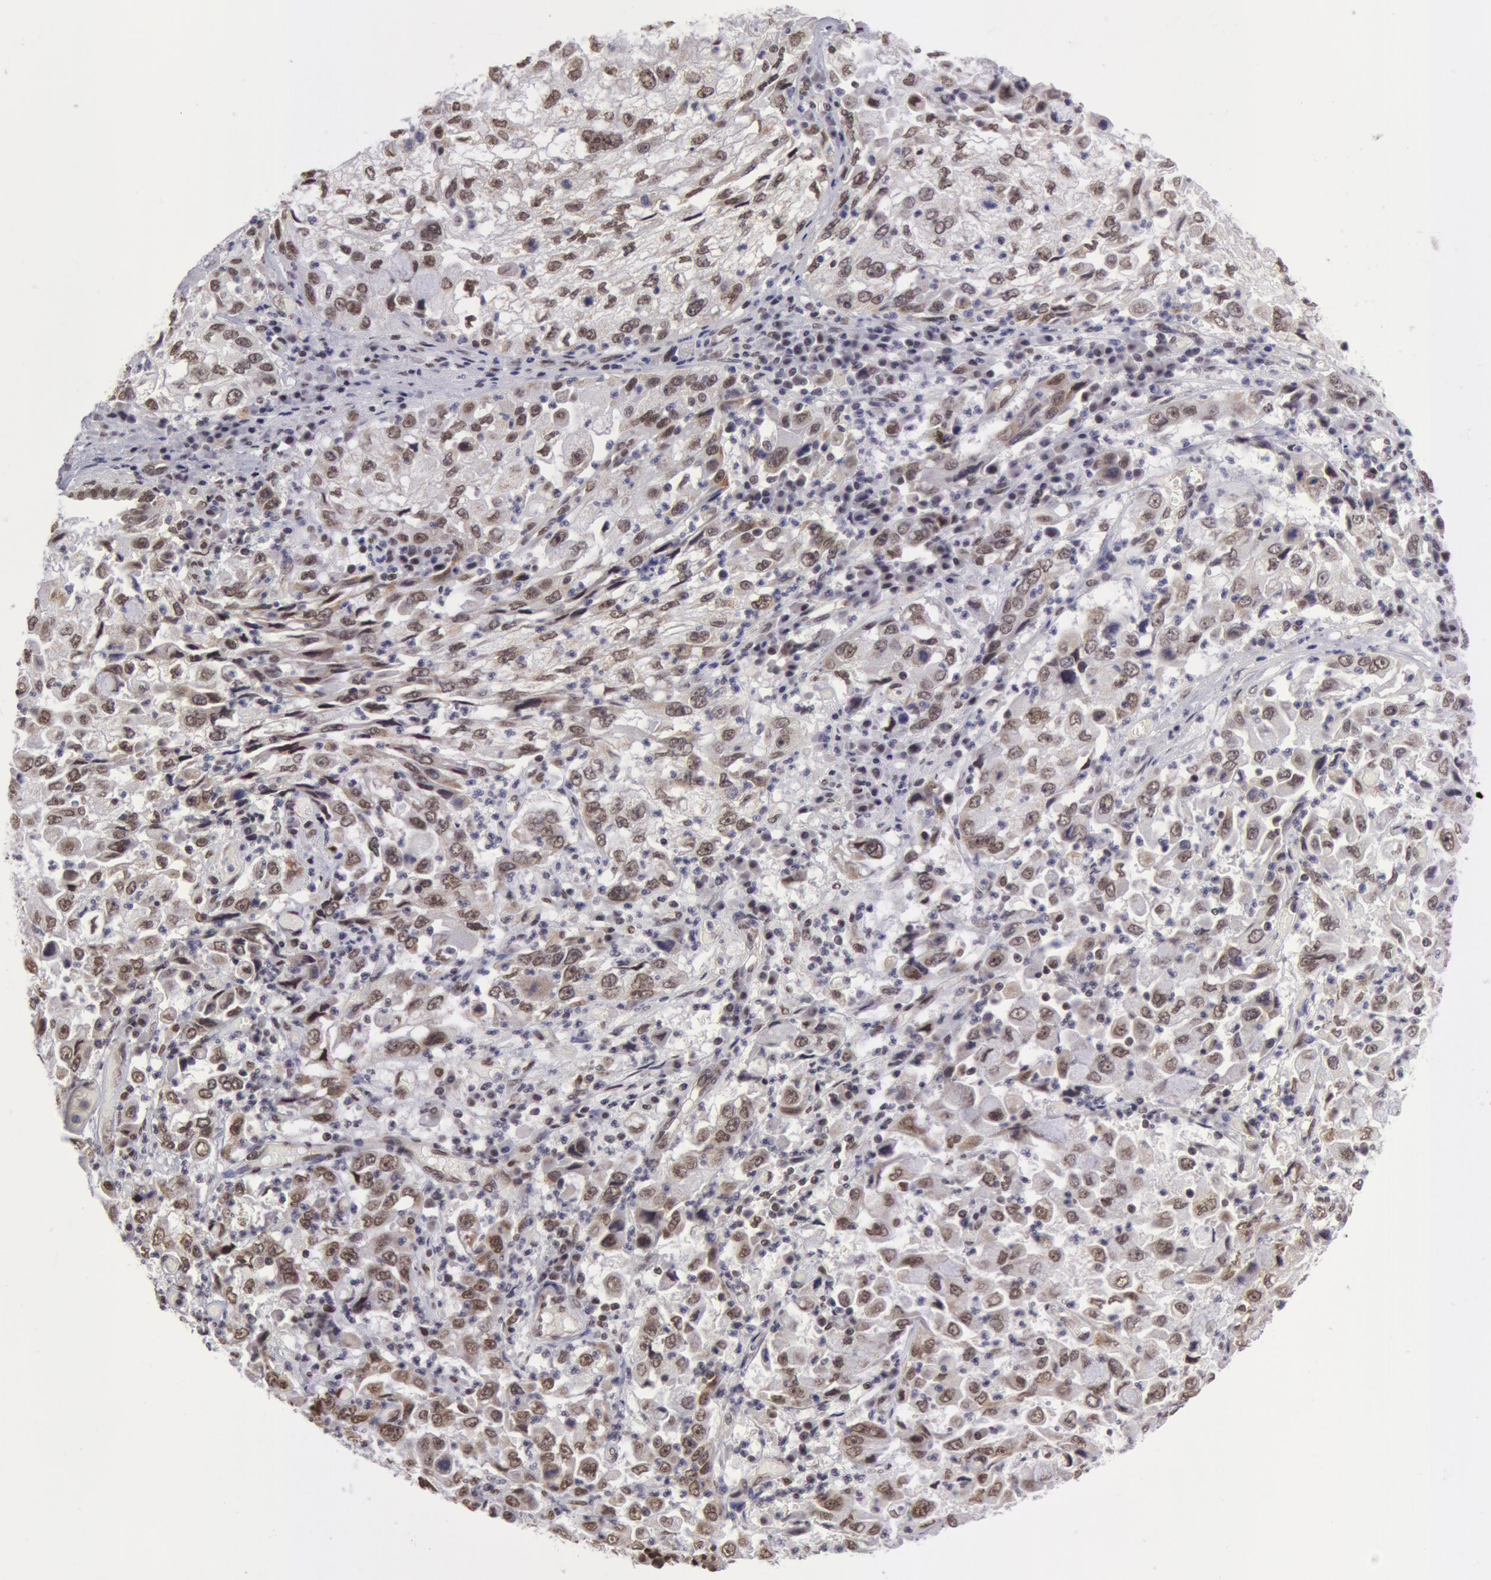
{"staining": {"intensity": "weak", "quantity": ">75%", "location": "nuclear"}, "tissue": "cervical cancer", "cell_type": "Tumor cells", "image_type": "cancer", "snomed": [{"axis": "morphology", "description": "Squamous cell carcinoma, NOS"}, {"axis": "topography", "description": "Cervix"}], "caption": "An IHC image of neoplastic tissue is shown. Protein staining in brown shows weak nuclear positivity in cervical cancer within tumor cells. (DAB (3,3'-diaminobenzidine) = brown stain, brightfield microscopy at high magnification).", "gene": "VRTN", "patient": {"sex": "female", "age": 36}}